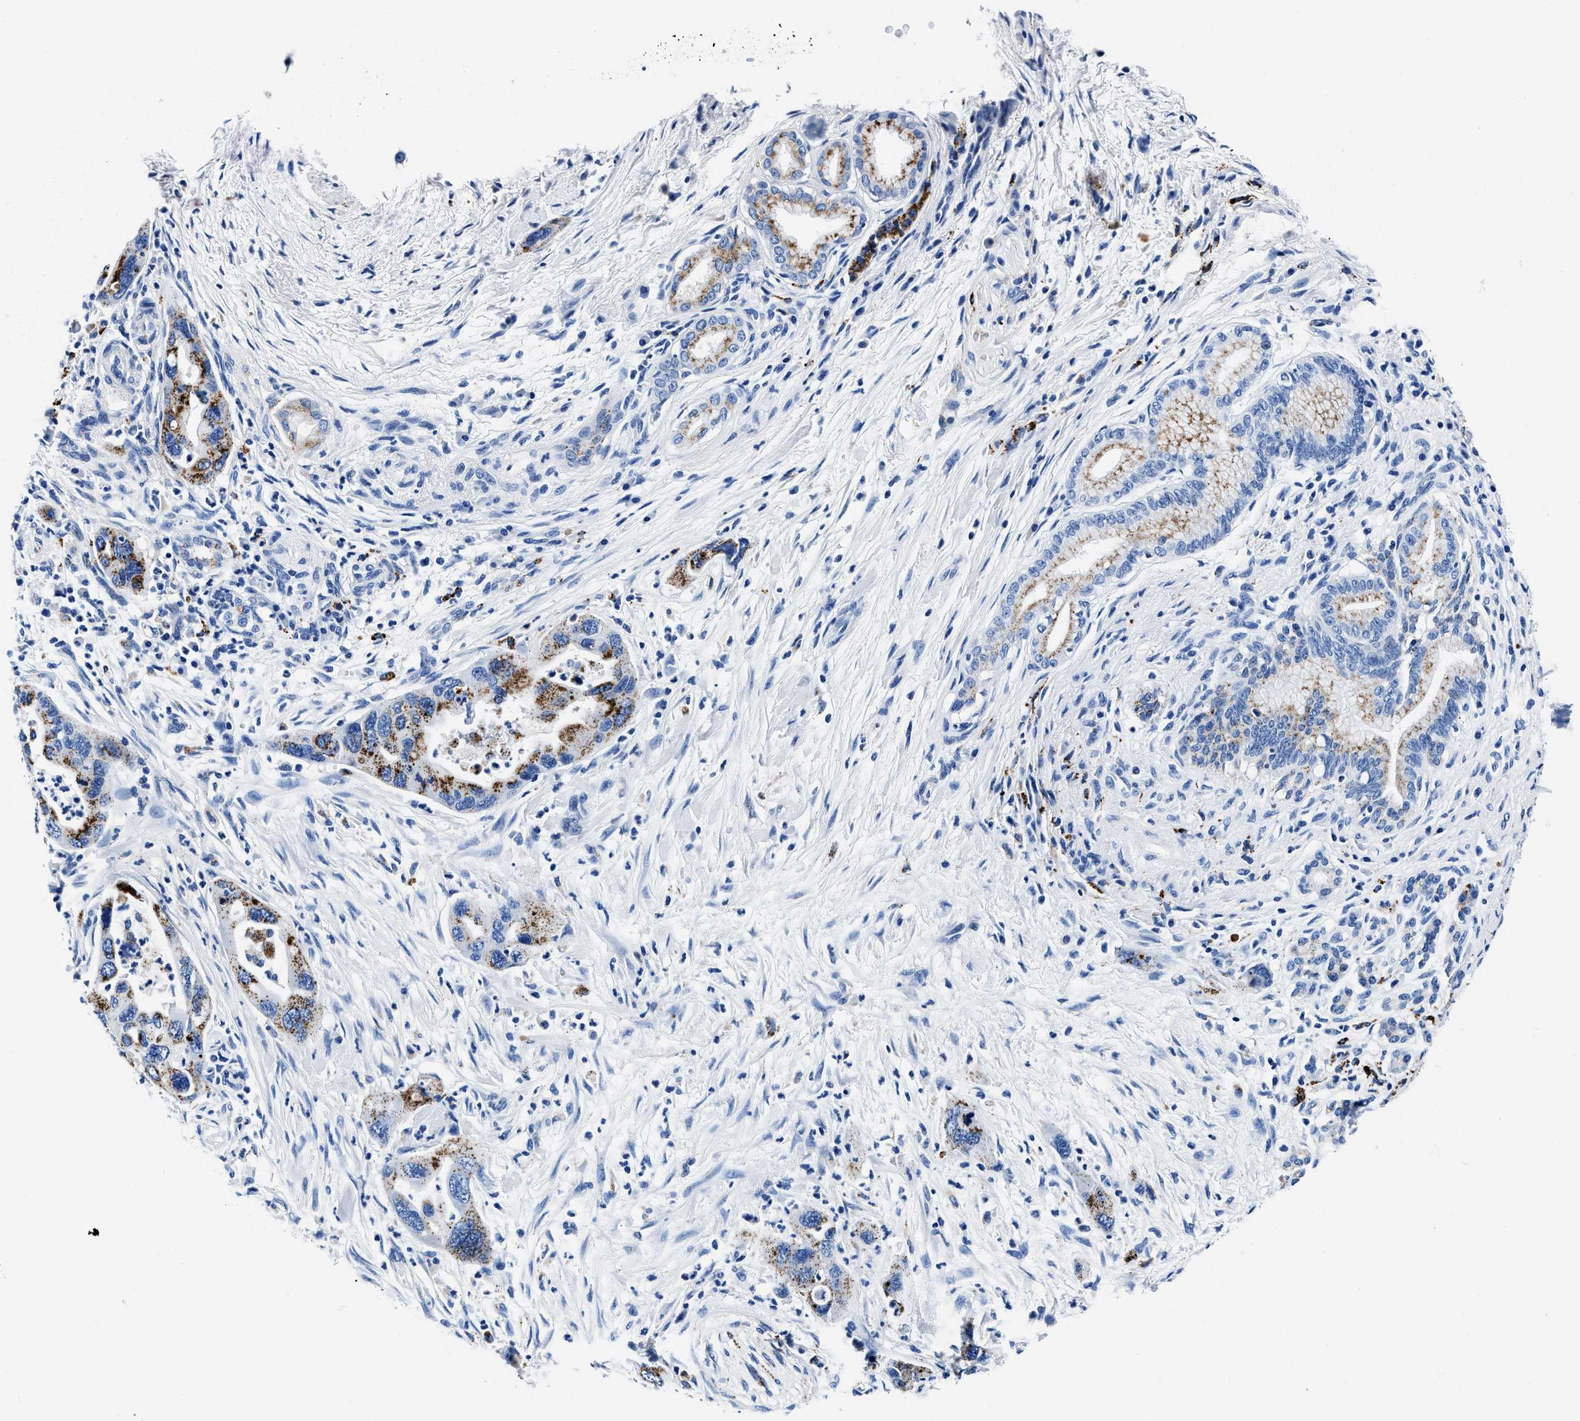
{"staining": {"intensity": "moderate", "quantity": "25%-75%", "location": "cytoplasmic/membranous"}, "tissue": "pancreatic cancer", "cell_type": "Tumor cells", "image_type": "cancer", "snomed": [{"axis": "morphology", "description": "Normal tissue, NOS"}, {"axis": "morphology", "description": "Adenocarcinoma, NOS"}, {"axis": "topography", "description": "Pancreas"}], "caption": "This micrograph displays pancreatic cancer stained with IHC to label a protein in brown. The cytoplasmic/membranous of tumor cells show moderate positivity for the protein. Nuclei are counter-stained blue.", "gene": "OR14K1", "patient": {"sex": "female", "age": 71}}